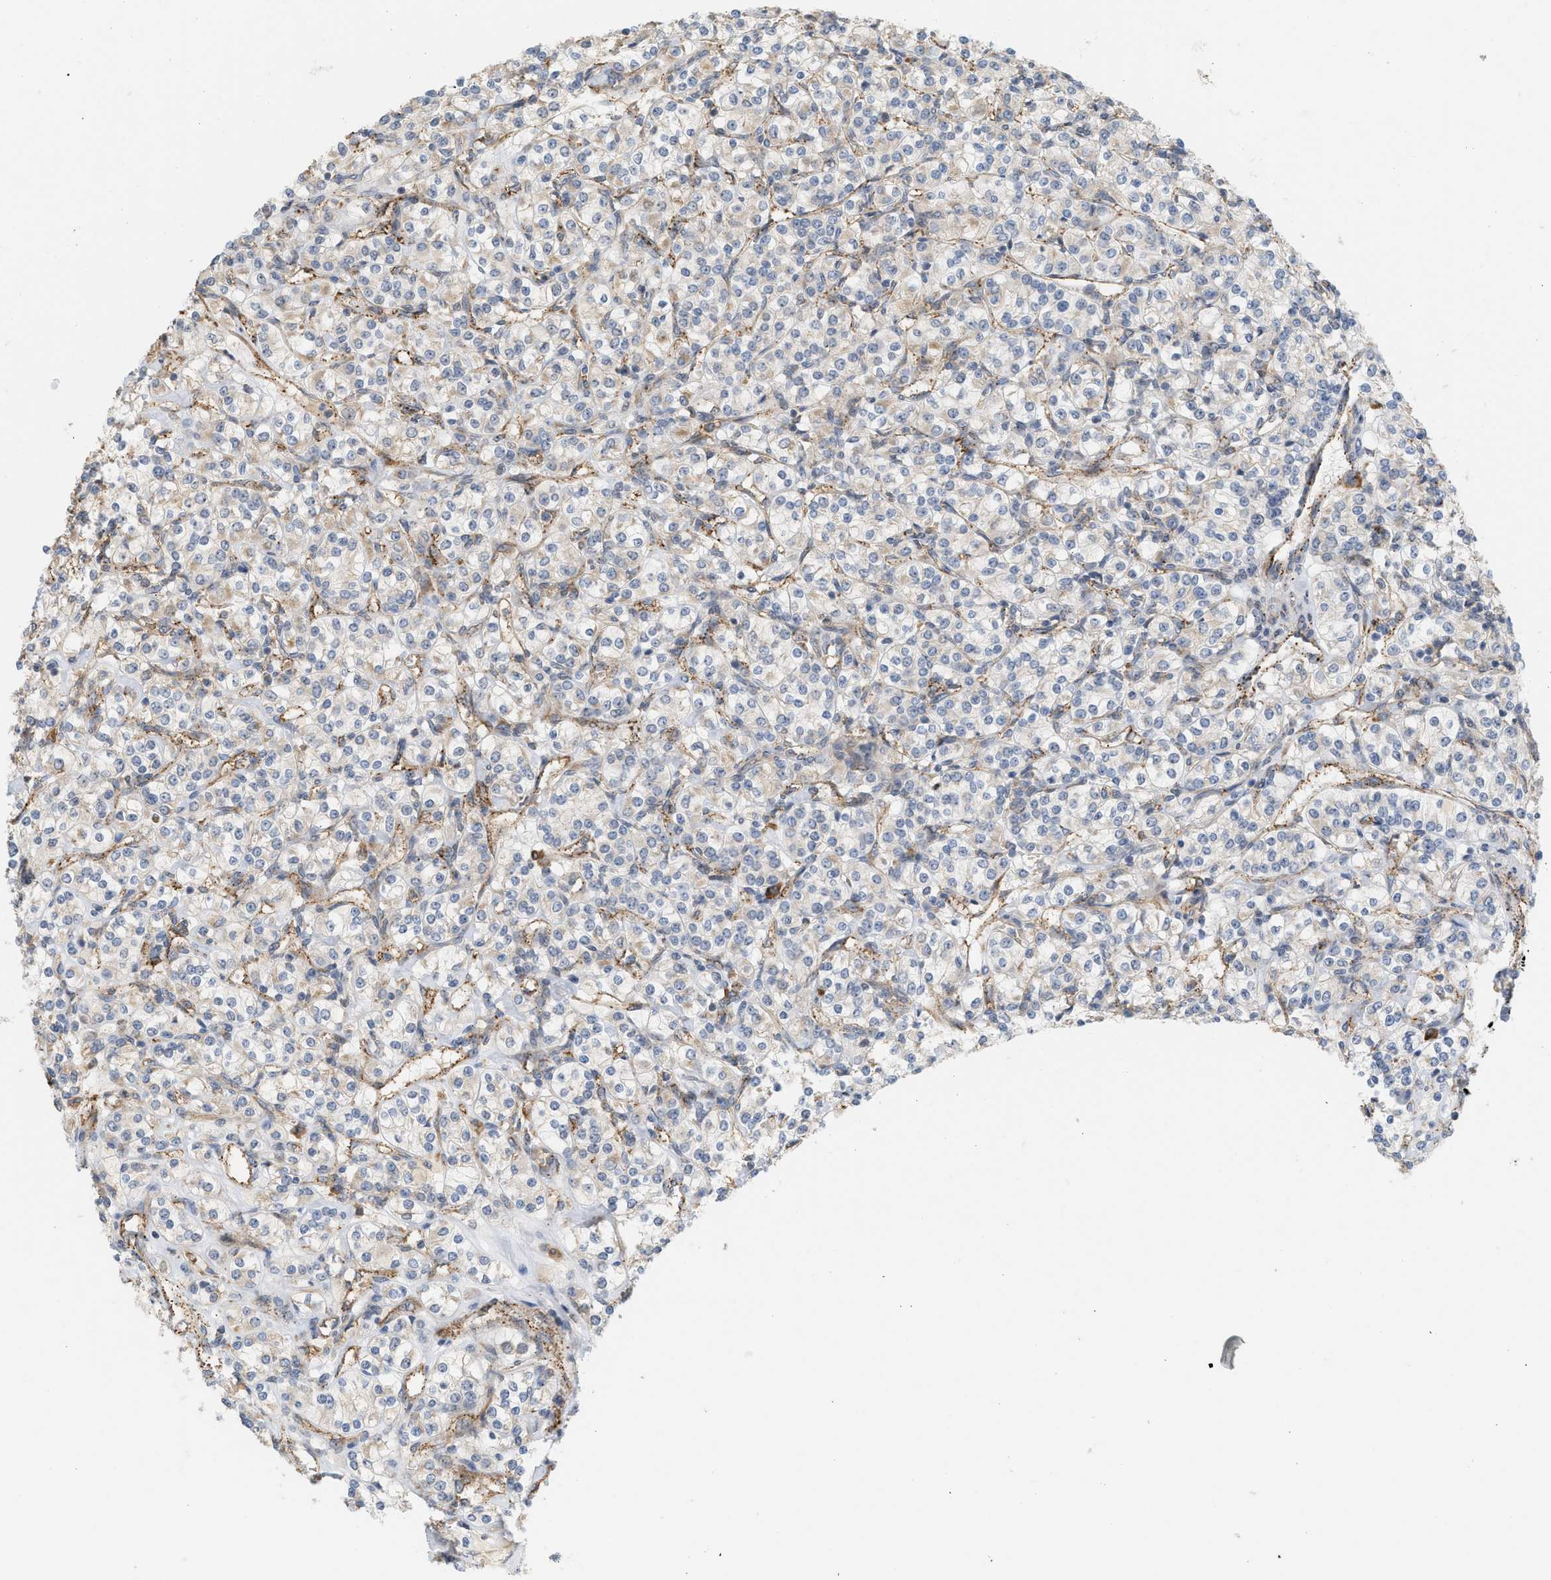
{"staining": {"intensity": "weak", "quantity": "<25%", "location": "cytoplasmic/membranous"}, "tissue": "renal cancer", "cell_type": "Tumor cells", "image_type": "cancer", "snomed": [{"axis": "morphology", "description": "Adenocarcinoma, NOS"}, {"axis": "topography", "description": "Kidney"}], "caption": "This is an IHC histopathology image of renal adenocarcinoma. There is no staining in tumor cells.", "gene": "SVOP", "patient": {"sex": "male", "age": 77}}